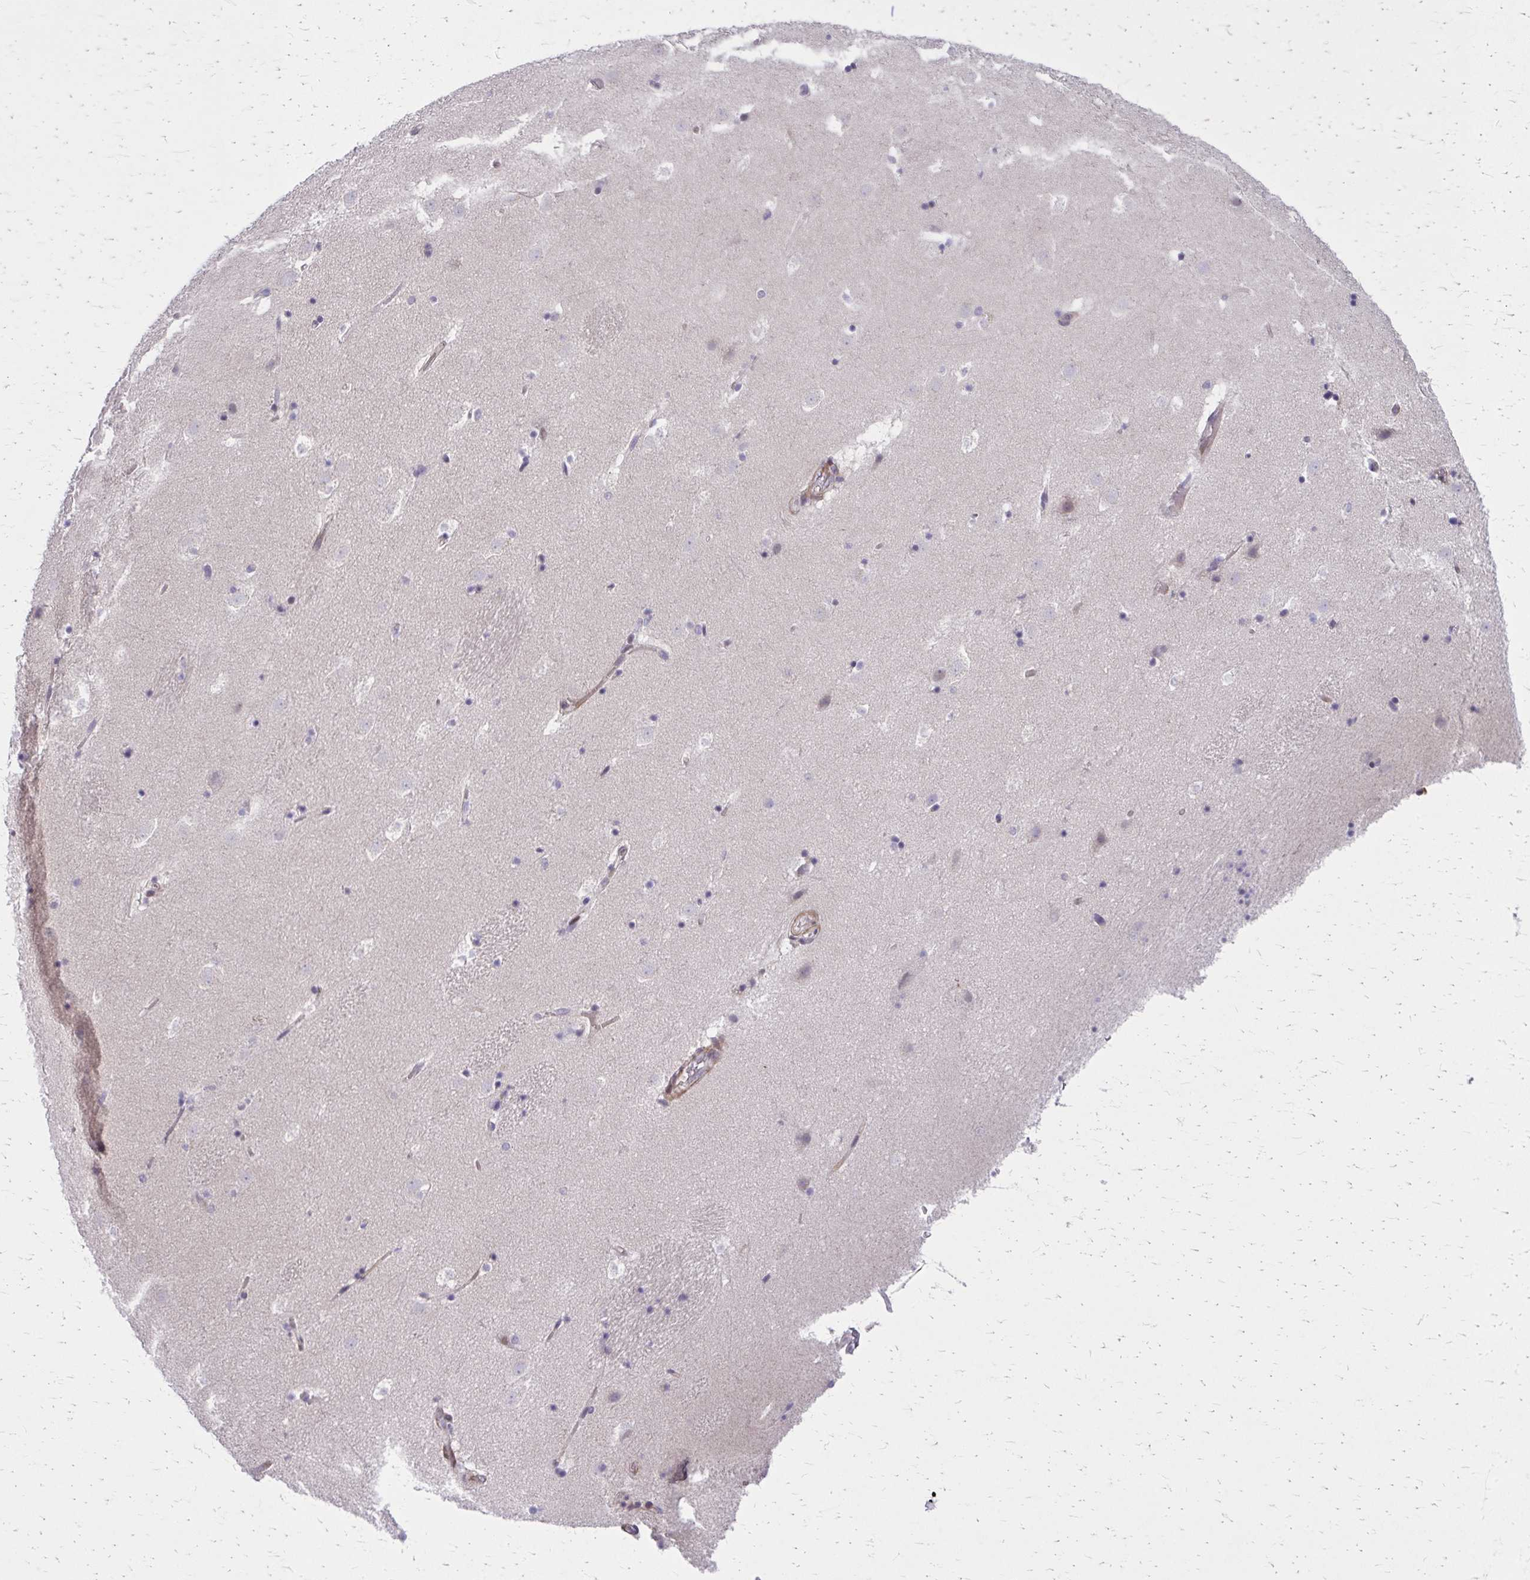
{"staining": {"intensity": "negative", "quantity": "none", "location": "none"}, "tissue": "caudate", "cell_type": "Glial cells", "image_type": "normal", "snomed": [{"axis": "morphology", "description": "Normal tissue, NOS"}, {"axis": "topography", "description": "Lateral ventricle wall"}], "caption": "Protein analysis of benign caudate exhibits no significant expression in glial cells. Nuclei are stained in blue.", "gene": "ANKRD30B", "patient": {"sex": "male", "age": 37}}